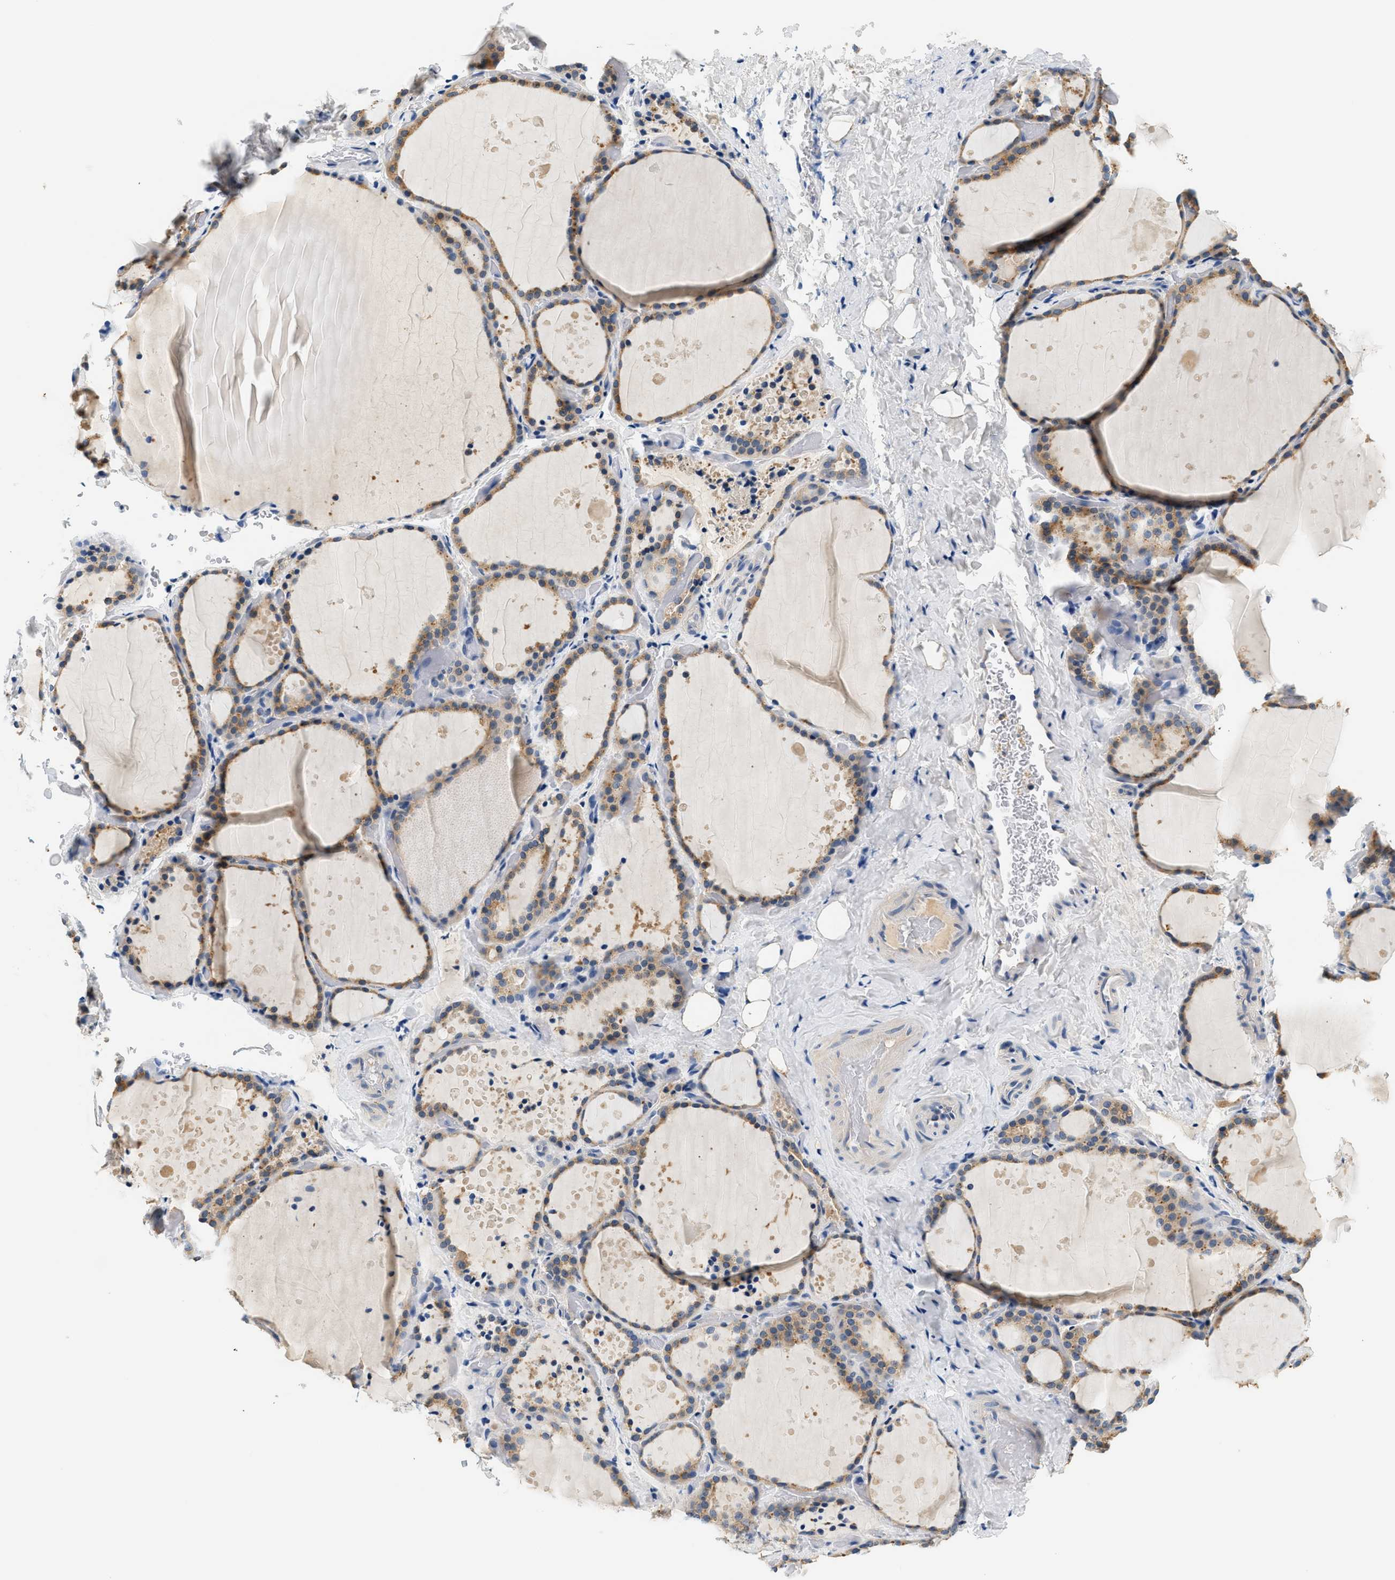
{"staining": {"intensity": "moderate", "quantity": "25%-75%", "location": "cytoplasmic/membranous"}, "tissue": "thyroid gland", "cell_type": "Glandular cells", "image_type": "normal", "snomed": [{"axis": "morphology", "description": "Normal tissue, NOS"}, {"axis": "topography", "description": "Thyroid gland"}], "caption": "Unremarkable thyroid gland was stained to show a protein in brown. There is medium levels of moderate cytoplasmic/membranous positivity in about 25%-75% of glandular cells.", "gene": "SLC35E1", "patient": {"sex": "female", "age": 44}}